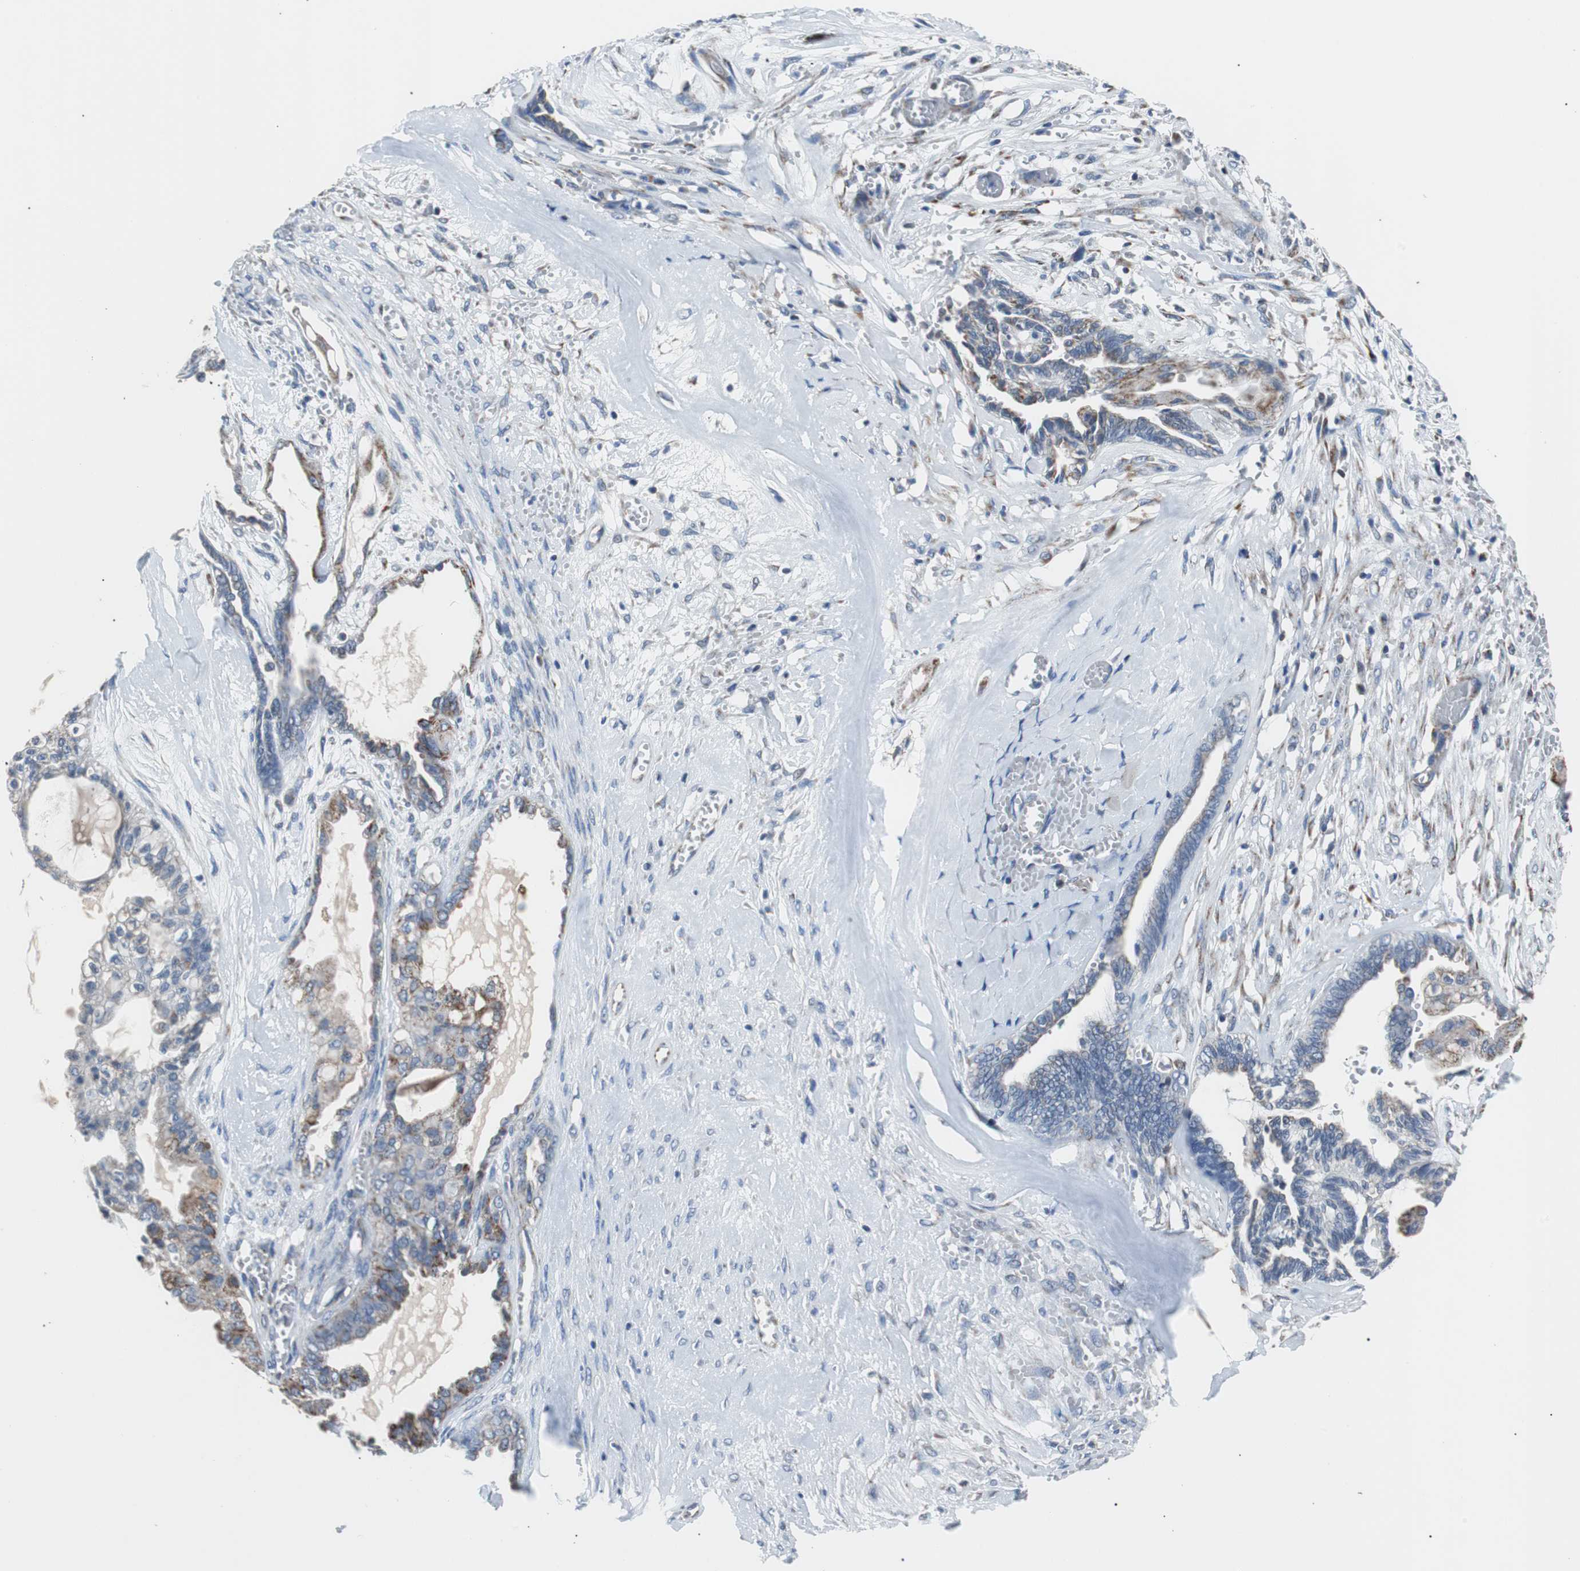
{"staining": {"intensity": "strong", "quantity": "25%-75%", "location": "cytoplasmic/membranous"}, "tissue": "ovarian cancer", "cell_type": "Tumor cells", "image_type": "cancer", "snomed": [{"axis": "morphology", "description": "Carcinoma, NOS"}, {"axis": "morphology", "description": "Carcinoma, endometroid"}, {"axis": "topography", "description": "Ovary"}], "caption": "The immunohistochemical stain highlights strong cytoplasmic/membranous expression in tumor cells of ovarian cancer (carcinoma) tissue.", "gene": "PITRM1", "patient": {"sex": "female", "age": 50}}